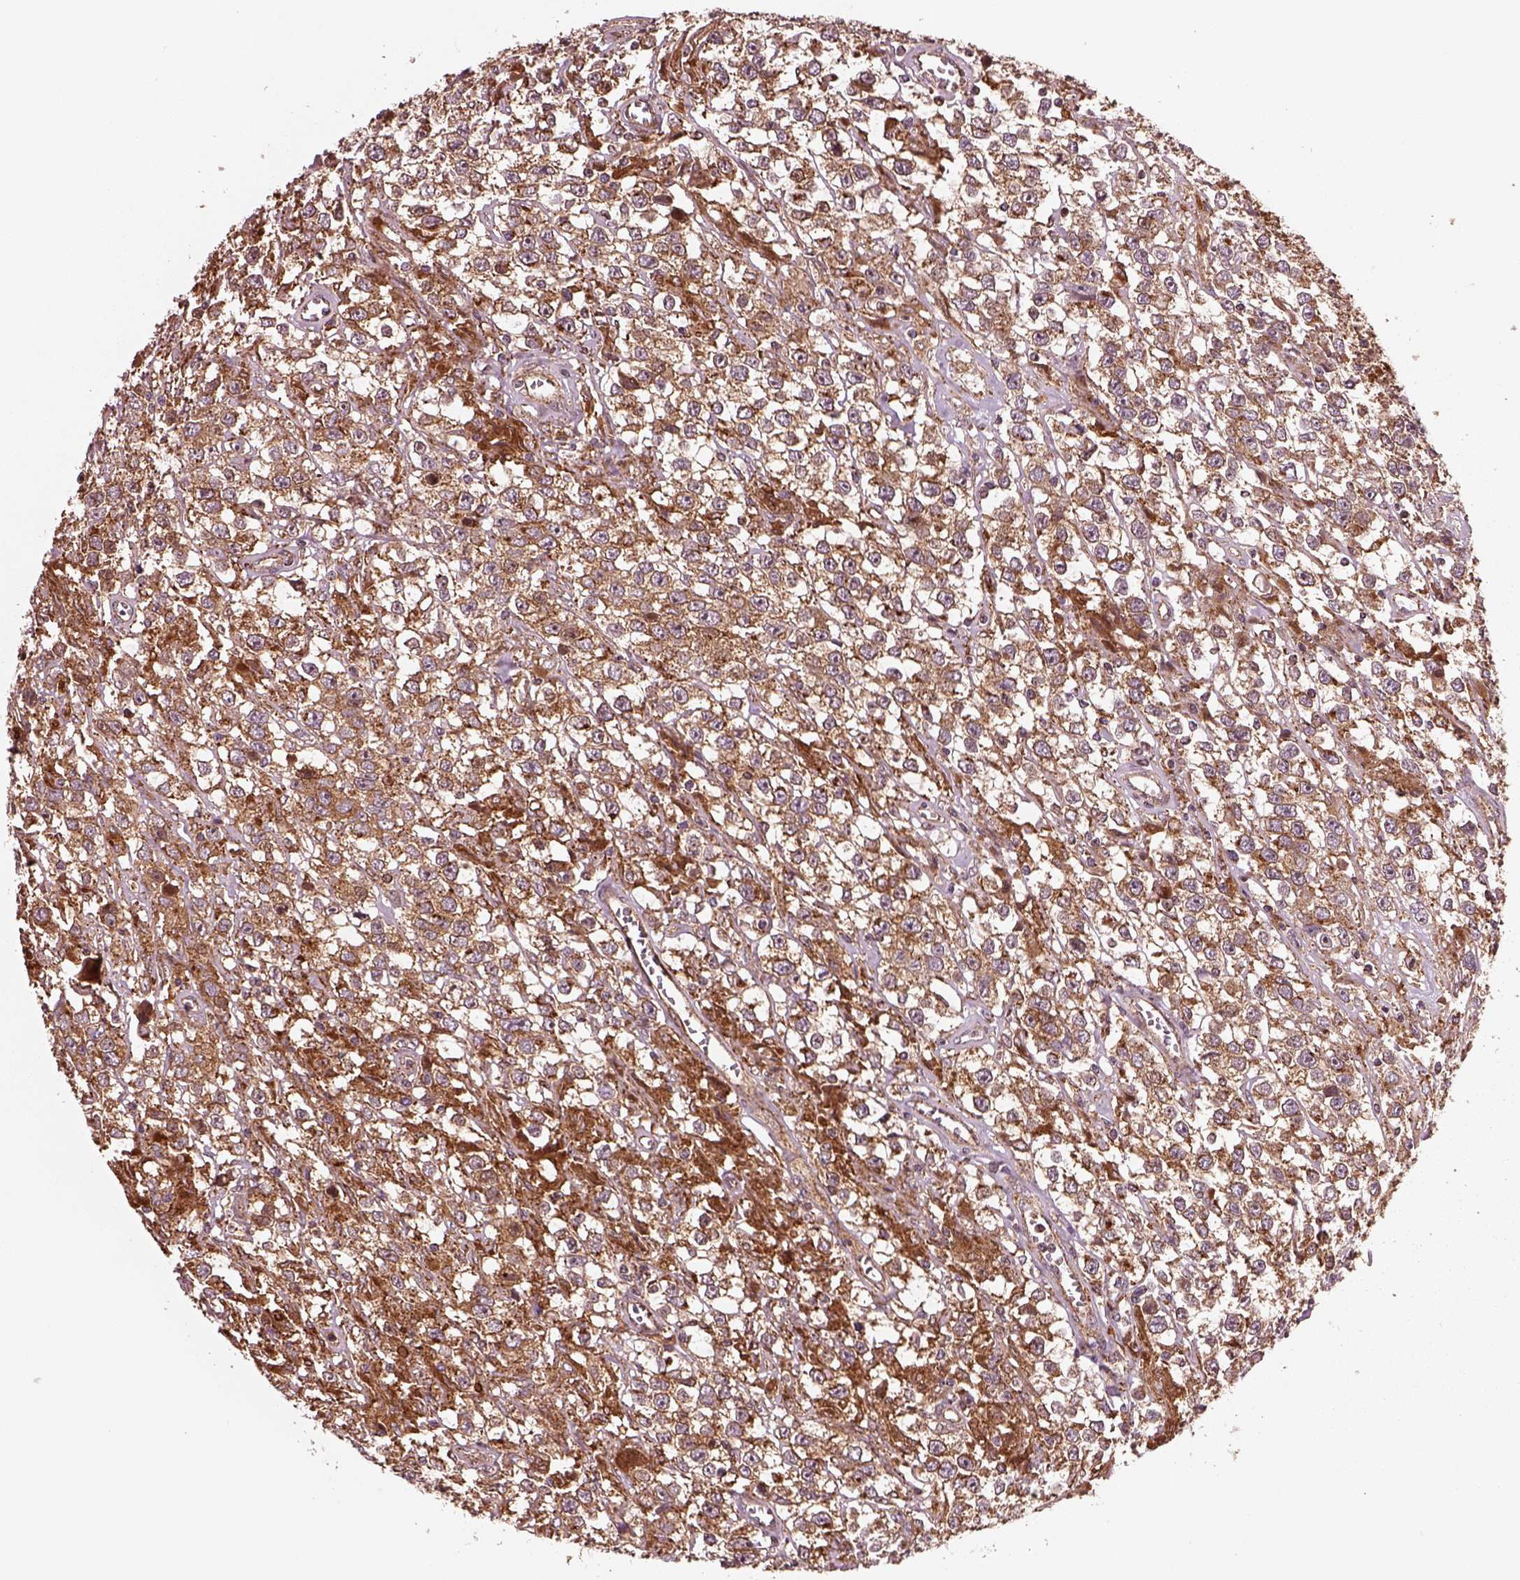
{"staining": {"intensity": "strong", "quantity": "25%-75%", "location": "cytoplasmic/membranous"}, "tissue": "testis cancer", "cell_type": "Tumor cells", "image_type": "cancer", "snomed": [{"axis": "morphology", "description": "Seminoma, NOS"}, {"axis": "topography", "description": "Testis"}], "caption": "Immunohistochemical staining of testis cancer reveals high levels of strong cytoplasmic/membranous staining in approximately 25%-75% of tumor cells.", "gene": "WASHC2A", "patient": {"sex": "male", "age": 43}}